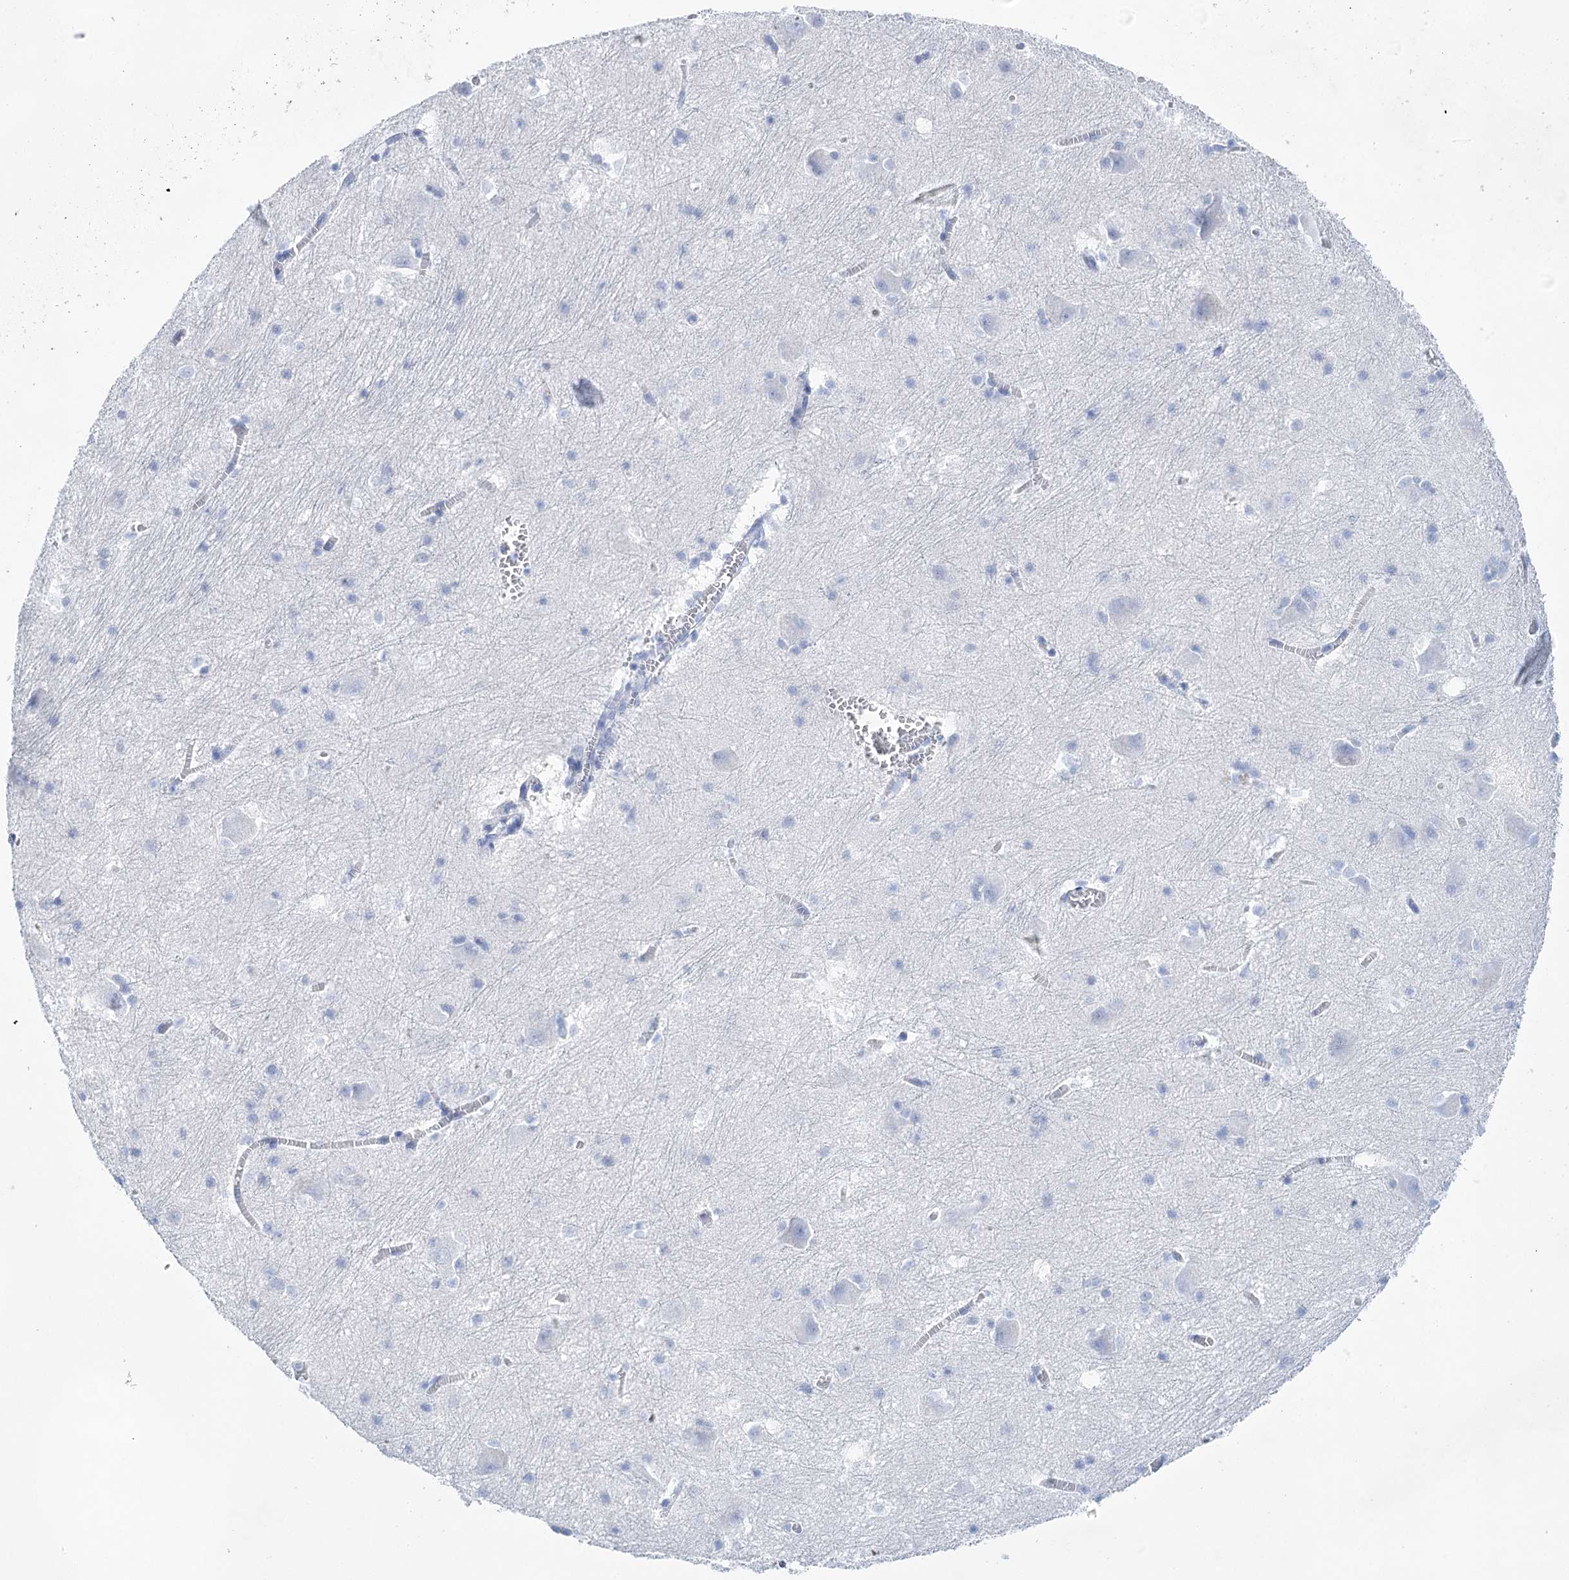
{"staining": {"intensity": "negative", "quantity": "none", "location": "none"}, "tissue": "caudate", "cell_type": "Glial cells", "image_type": "normal", "snomed": [{"axis": "morphology", "description": "Normal tissue, NOS"}, {"axis": "topography", "description": "Lateral ventricle wall"}], "caption": "DAB immunohistochemical staining of unremarkable human caudate demonstrates no significant expression in glial cells.", "gene": "LALBA", "patient": {"sex": "male", "age": 37}}